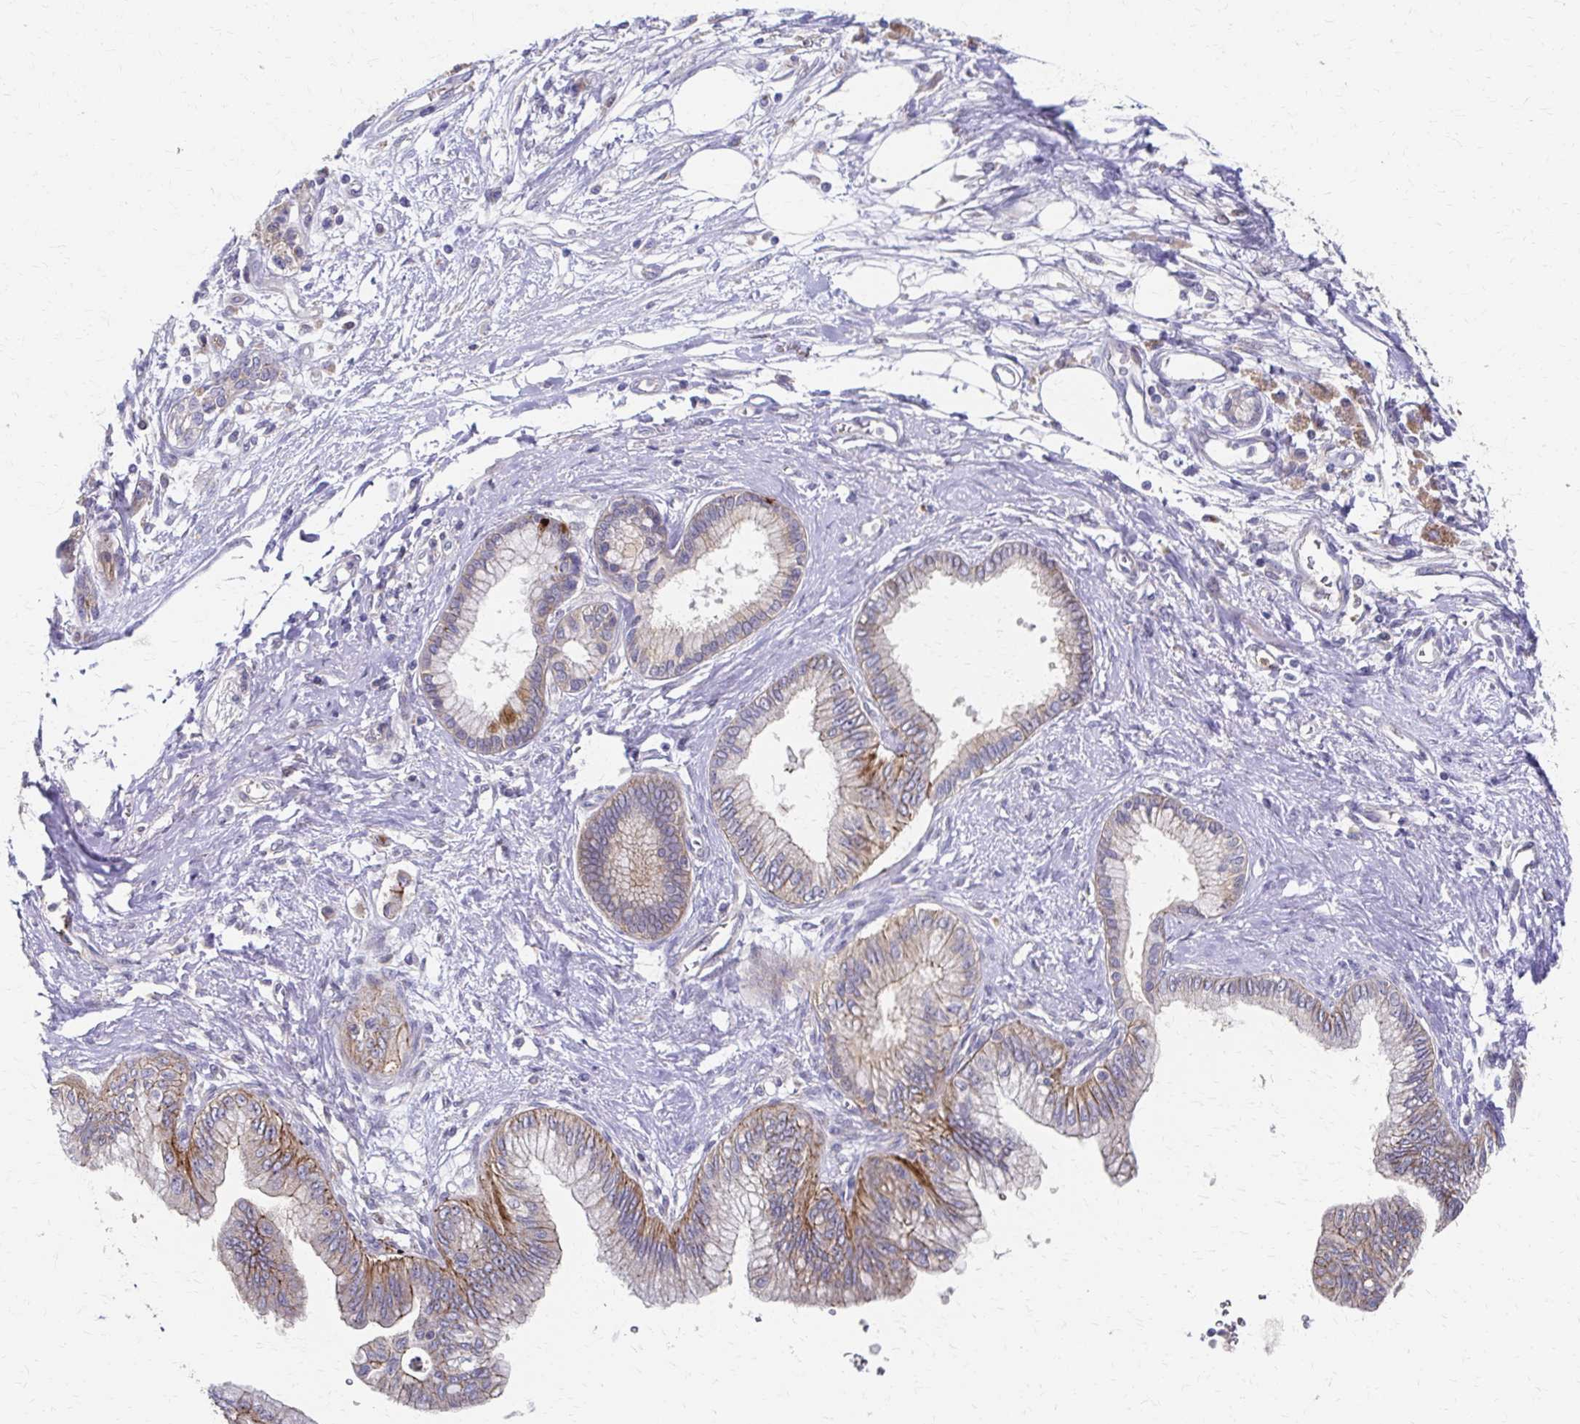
{"staining": {"intensity": "moderate", "quantity": "25%-75%", "location": "cytoplasmic/membranous"}, "tissue": "pancreatic cancer", "cell_type": "Tumor cells", "image_type": "cancer", "snomed": [{"axis": "morphology", "description": "Adenocarcinoma, NOS"}, {"axis": "topography", "description": "Pancreas"}], "caption": "Moderate cytoplasmic/membranous protein staining is identified in about 25%-75% of tumor cells in pancreatic cancer (adenocarcinoma).", "gene": "SKA2", "patient": {"sex": "female", "age": 77}}